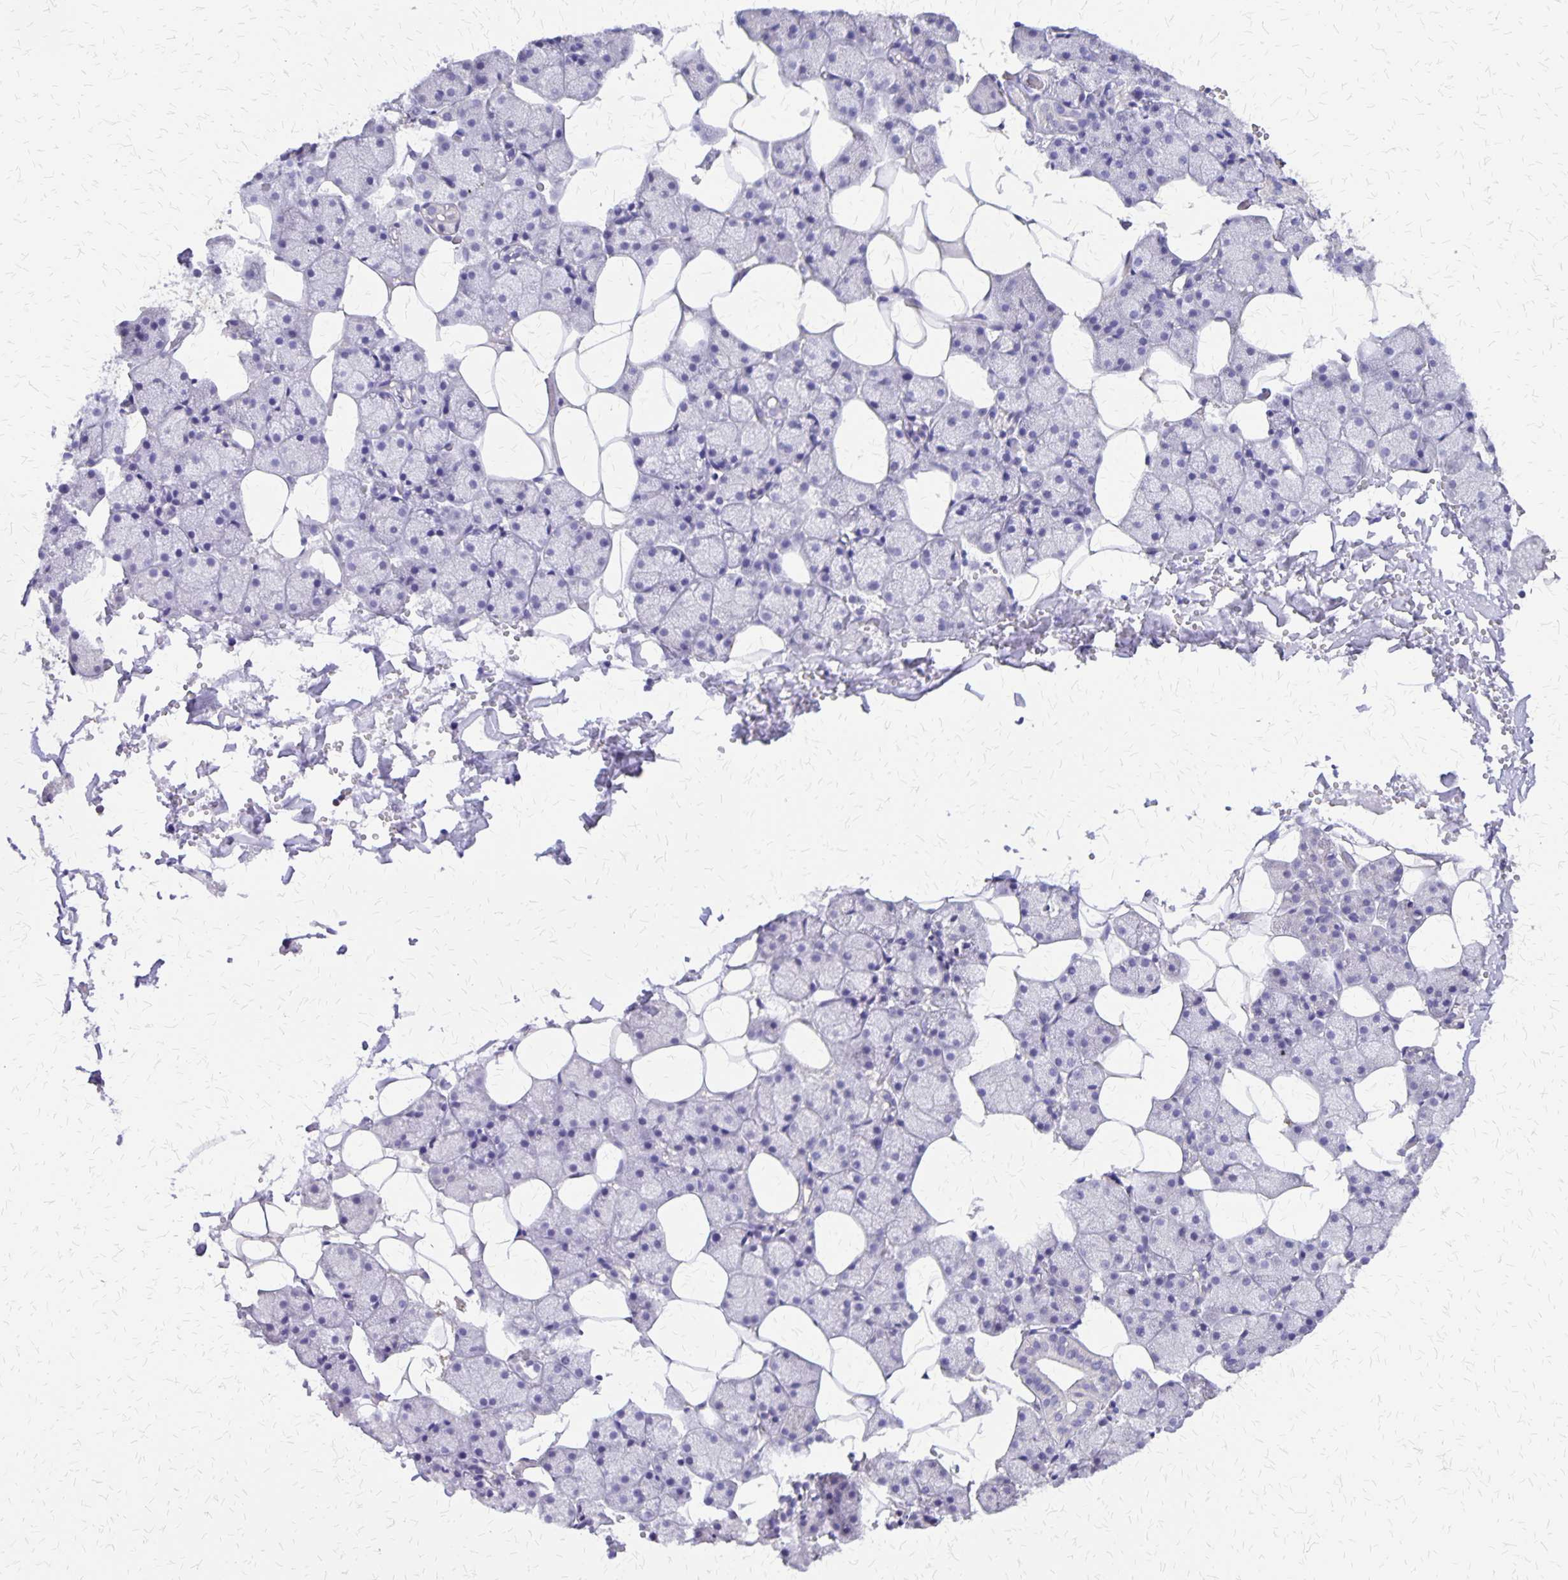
{"staining": {"intensity": "negative", "quantity": "none", "location": "none"}, "tissue": "salivary gland", "cell_type": "Glandular cells", "image_type": "normal", "snomed": [{"axis": "morphology", "description": "Normal tissue, NOS"}, {"axis": "topography", "description": "Salivary gland"}], "caption": "Micrograph shows no significant protein expression in glandular cells of unremarkable salivary gland. (DAB (3,3'-diaminobenzidine) immunohistochemistry visualized using brightfield microscopy, high magnification).", "gene": "SI", "patient": {"sex": "male", "age": 38}}